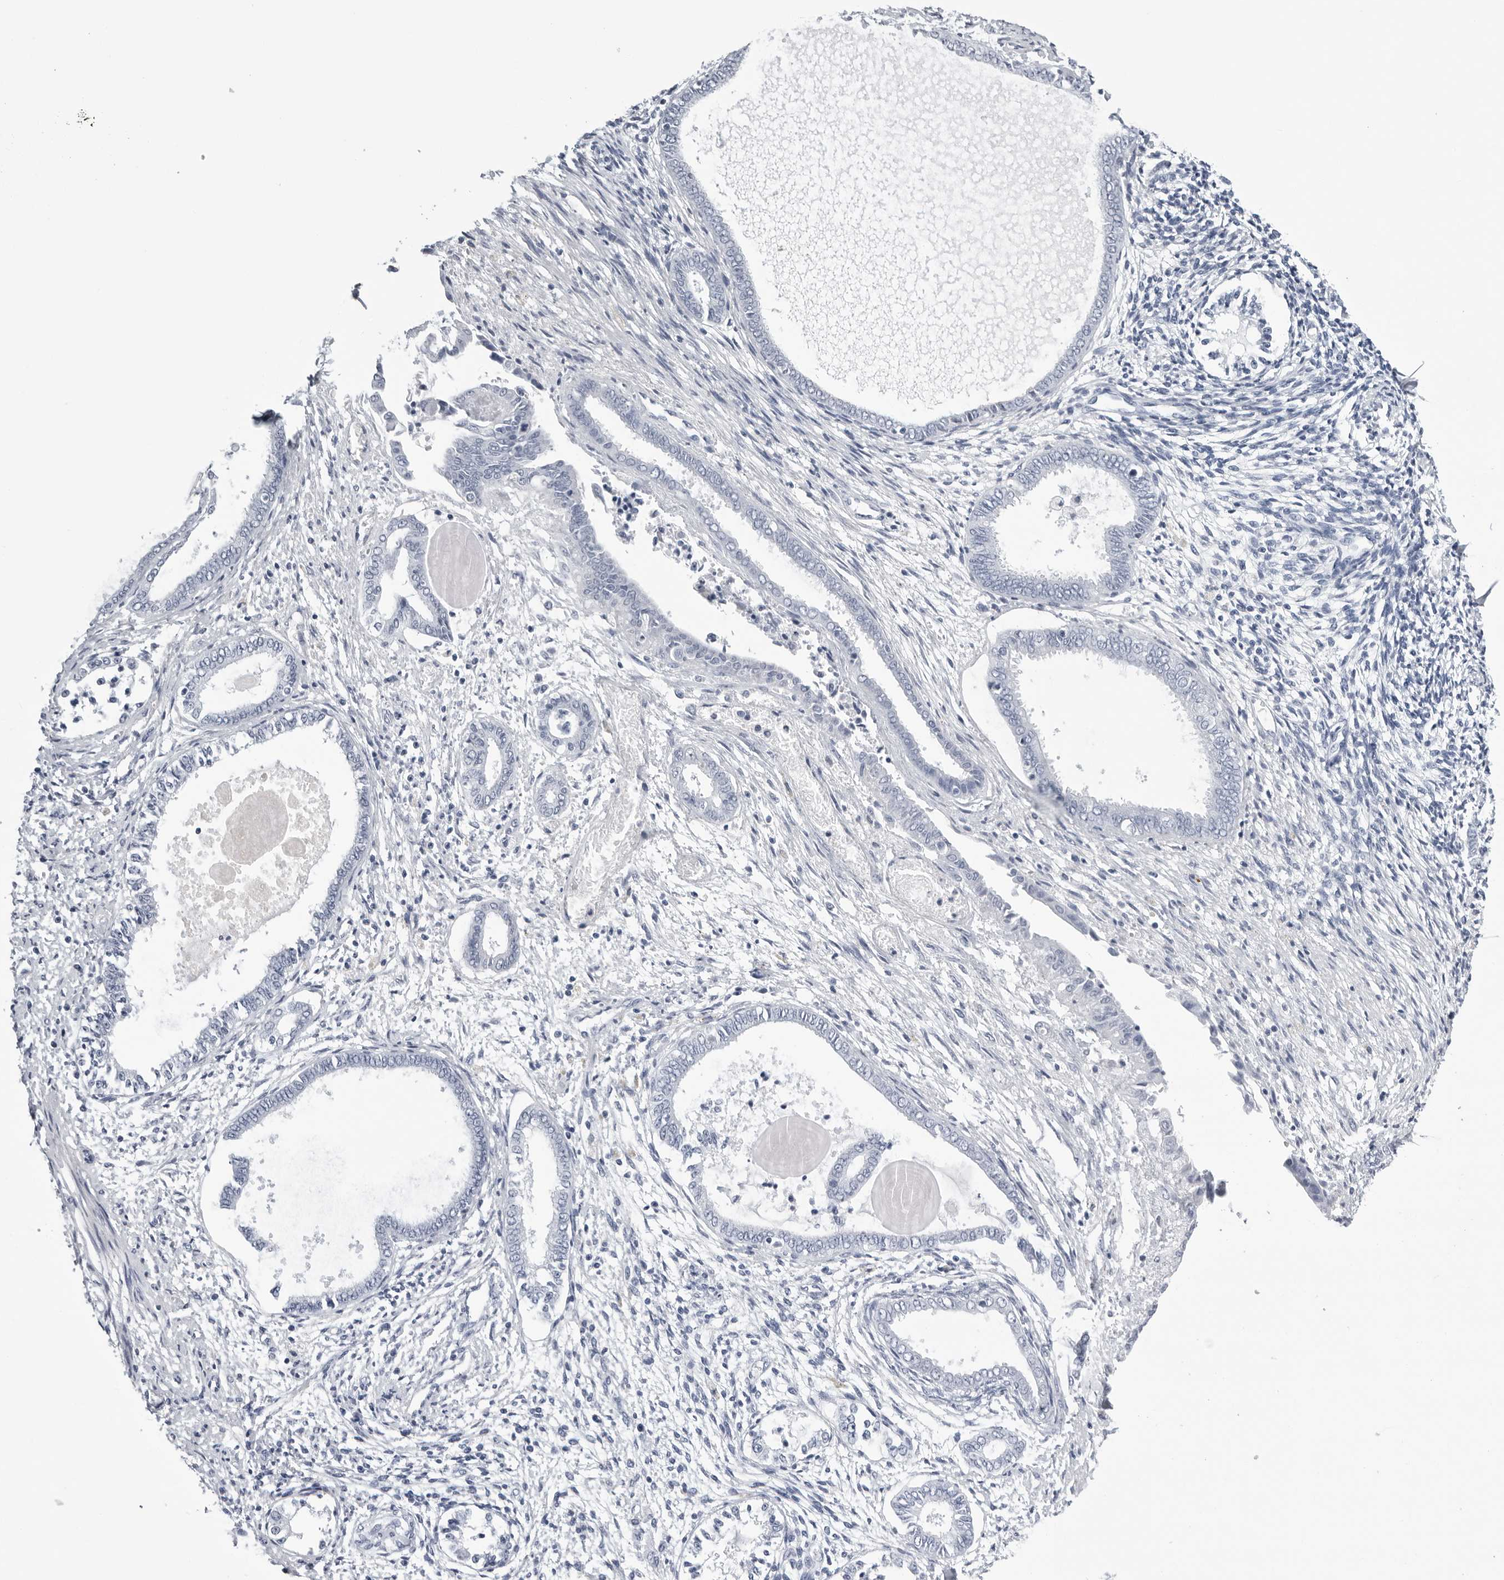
{"staining": {"intensity": "negative", "quantity": "none", "location": "none"}, "tissue": "endometrium", "cell_type": "Cells in endometrial stroma", "image_type": "normal", "snomed": [{"axis": "morphology", "description": "Normal tissue, NOS"}, {"axis": "topography", "description": "Endometrium"}], "caption": "The immunohistochemistry image has no significant expression in cells in endometrial stroma of endometrium.", "gene": "ZNF502", "patient": {"sex": "female", "age": 56}}